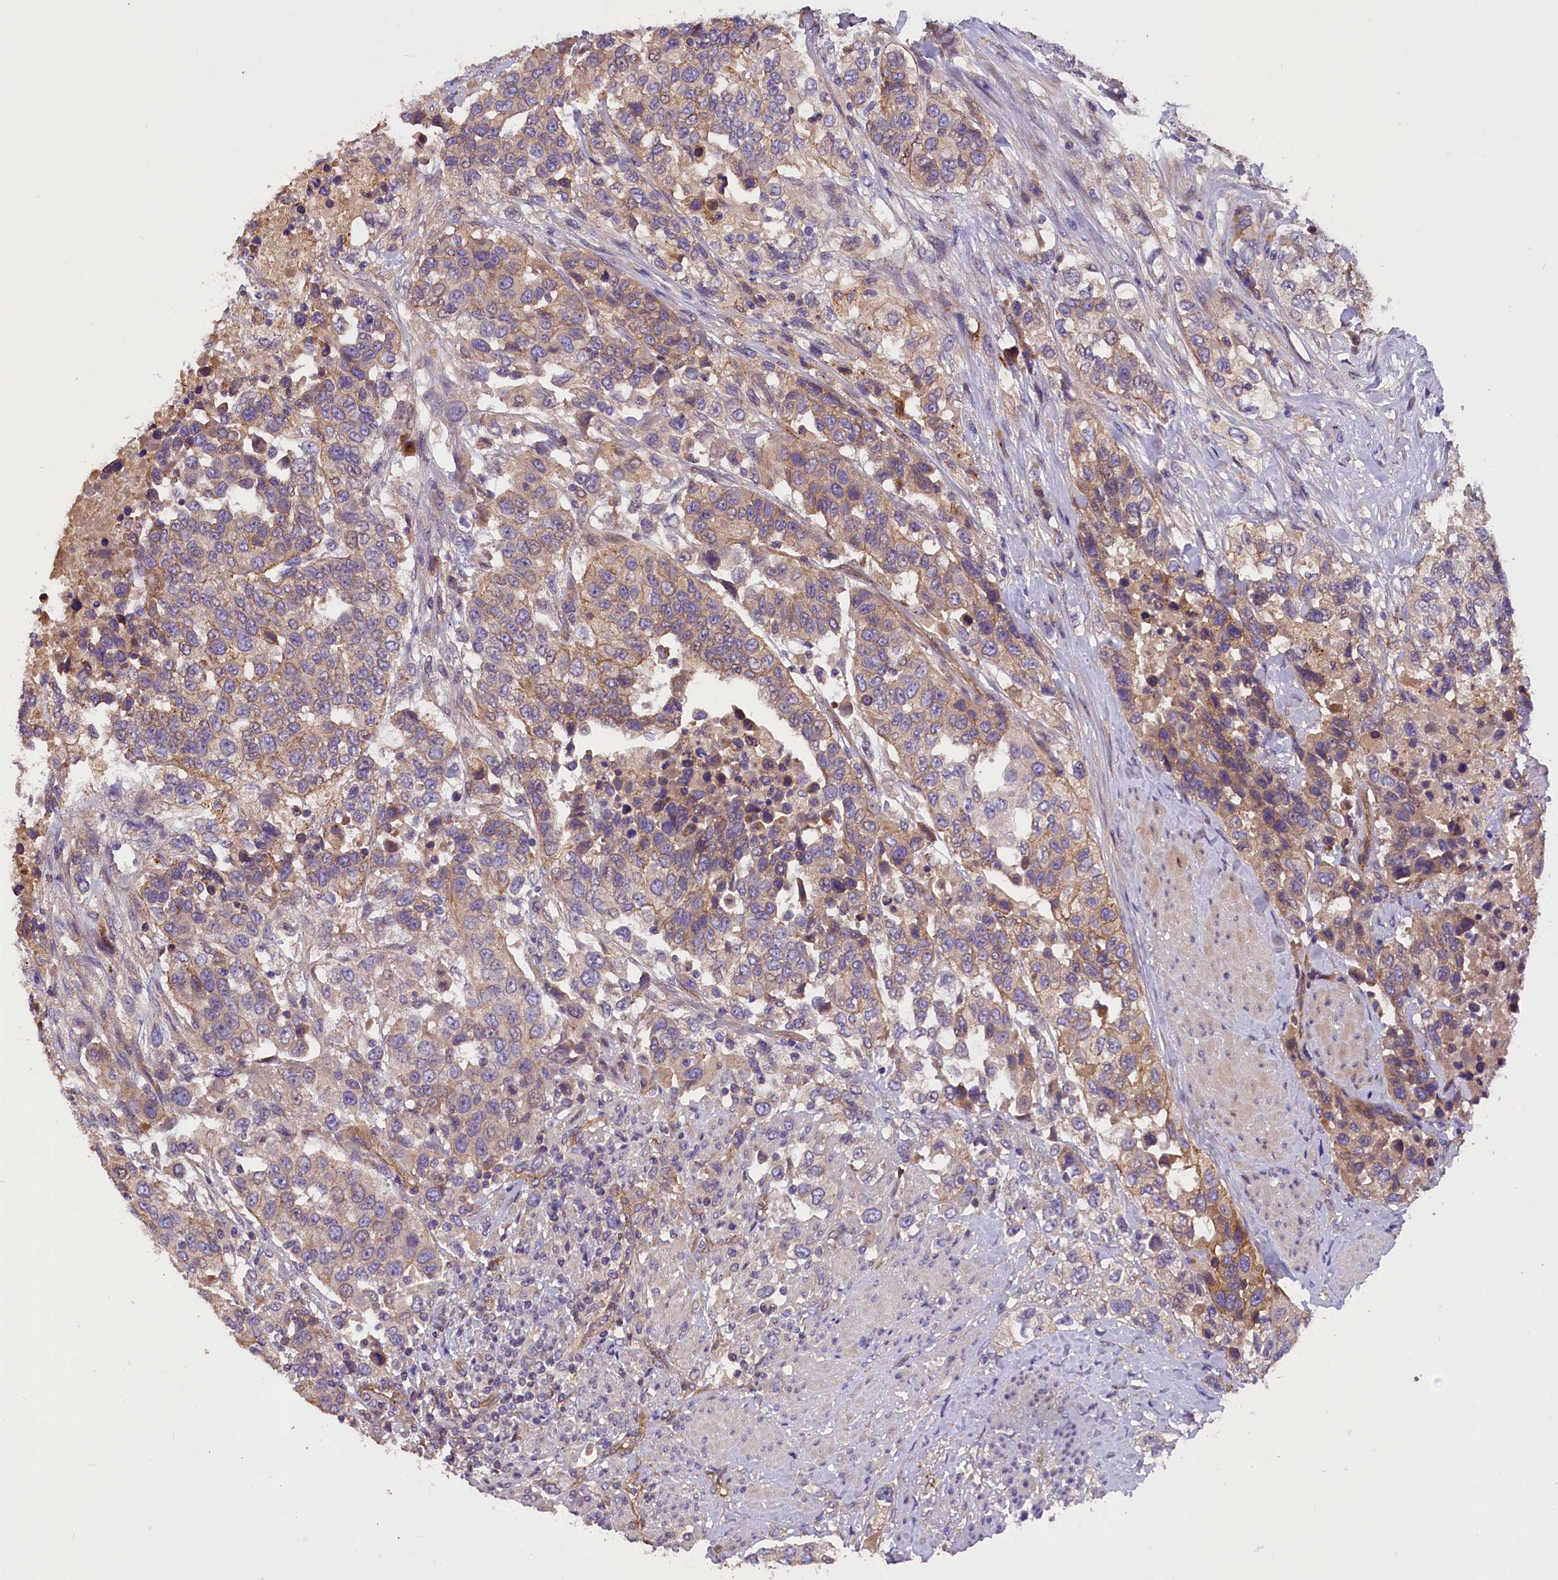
{"staining": {"intensity": "weak", "quantity": "25%-75%", "location": "cytoplasmic/membranous"}, "tissue": "urothelial cancer", "cell_type": "Tumor cells", "image_type": "cancer", "snomed": [{"axis": "morphology", "description": "Urothelial carcinoma, High grade"}, {"axis": "topography", "description": "Urinary bladder"}], "caption": "Immunohistochemistry (IHC) photomicrograph of urothelial cancer stained for a protein (brown), which shows low levels of weak cytoplasmic/membranous staining in approximately 25%-75% of tumor cells.", "gene": "ERMARD", "patient": {"sex": "female", "age": 80}}